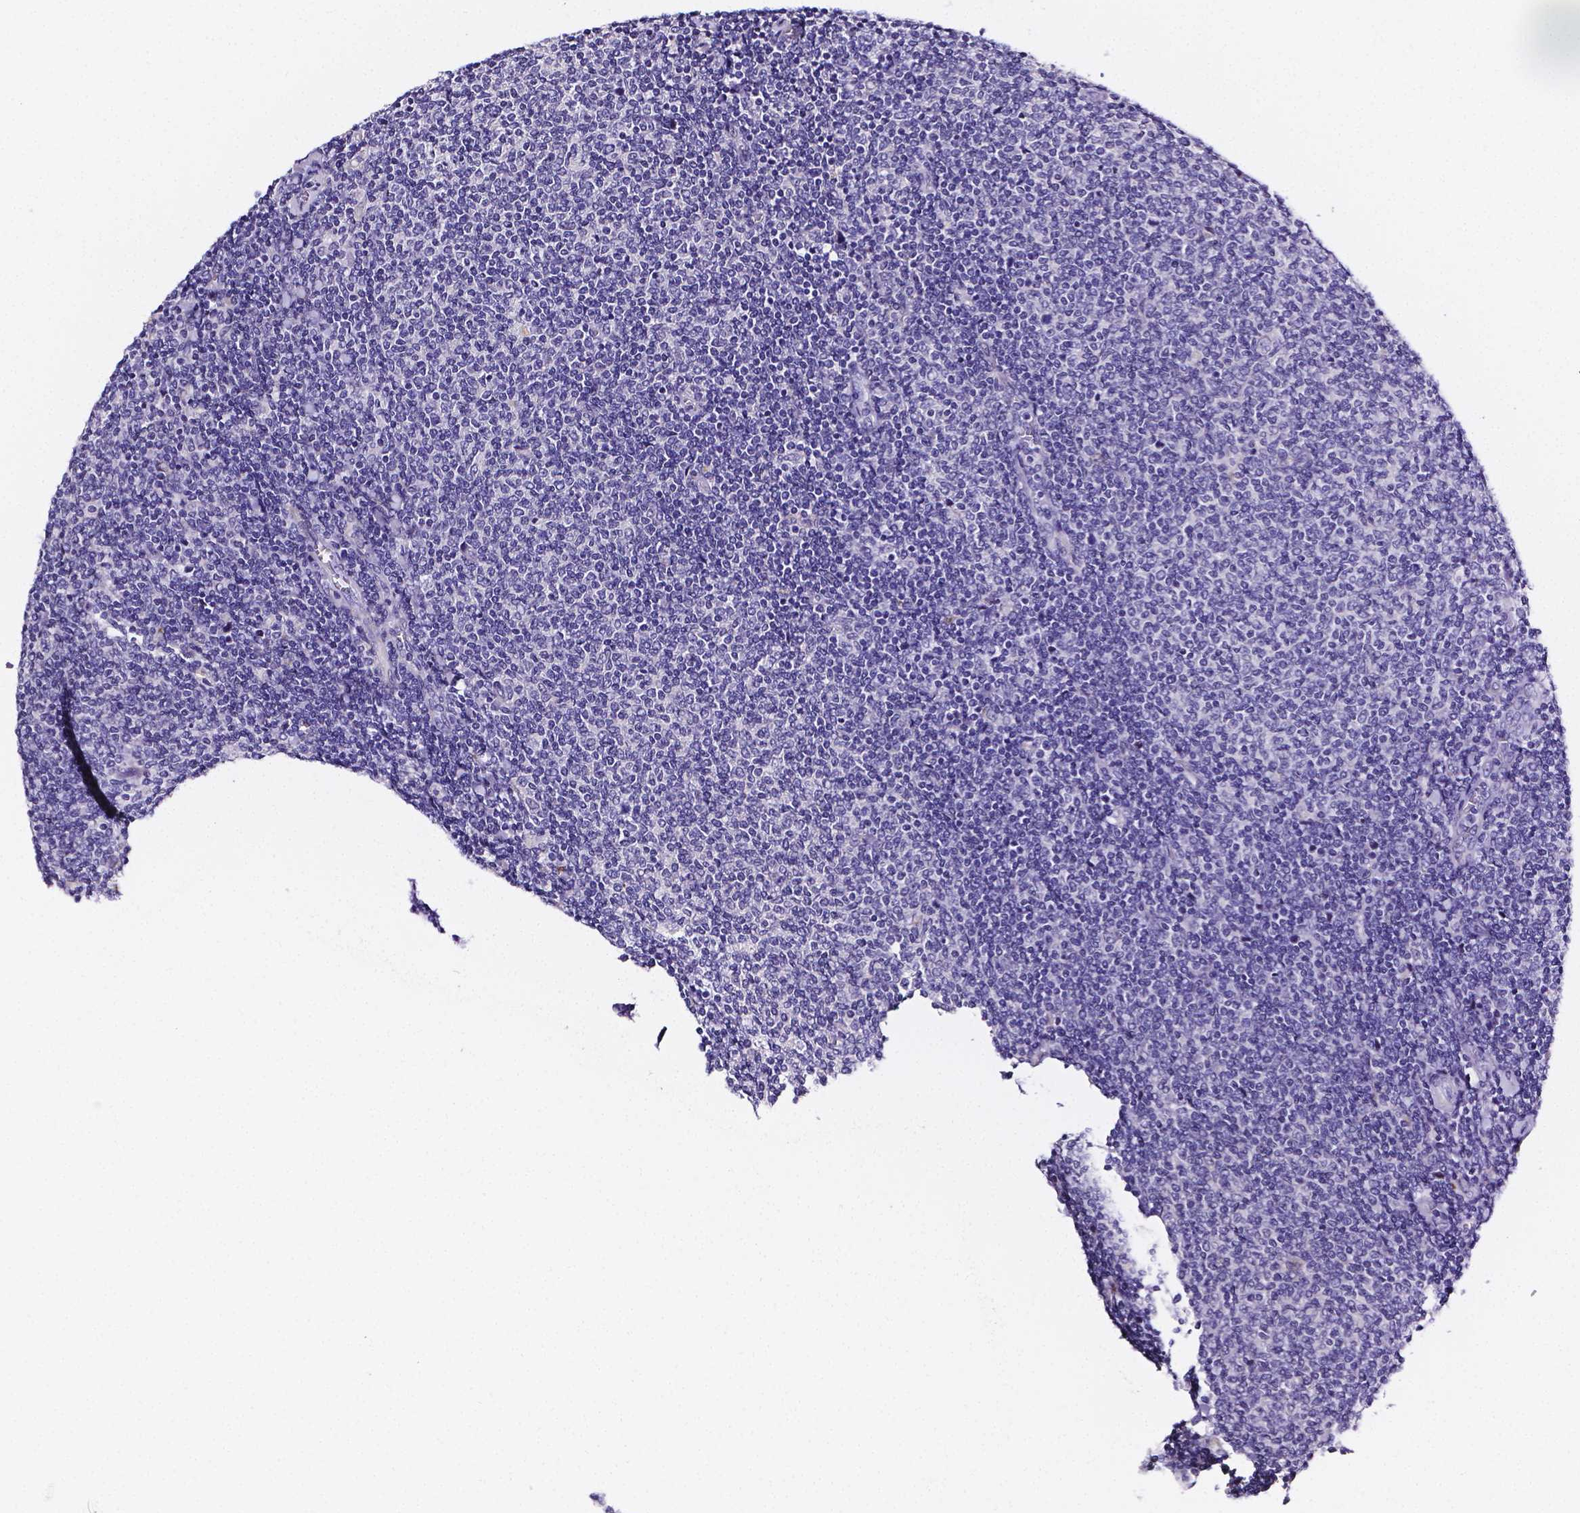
{"staining": {"intensity": "negative", "quantity": "none", "location": "none"}, "tissue": "lymphoma", "cell_type": "Tumor cells", "image_type": "cancer", "snomed": [{"axis": "morphology", "description": "Malignant lymphoma, non-Hodgkin's type, Low grade"}, {"axis": "topography", "description": "Lymph node"}], "caption": "High power microscopy photomicrograph of an immunohistochemistry (IHC) histopathology image of lymphoma, revealing no significant staining in tumor cells. (Immunohistochemistry (ihc), brightfield microscopy, high magnification).", "gene": "NRGN", "patient": {"sex": "male", "age": 52}}